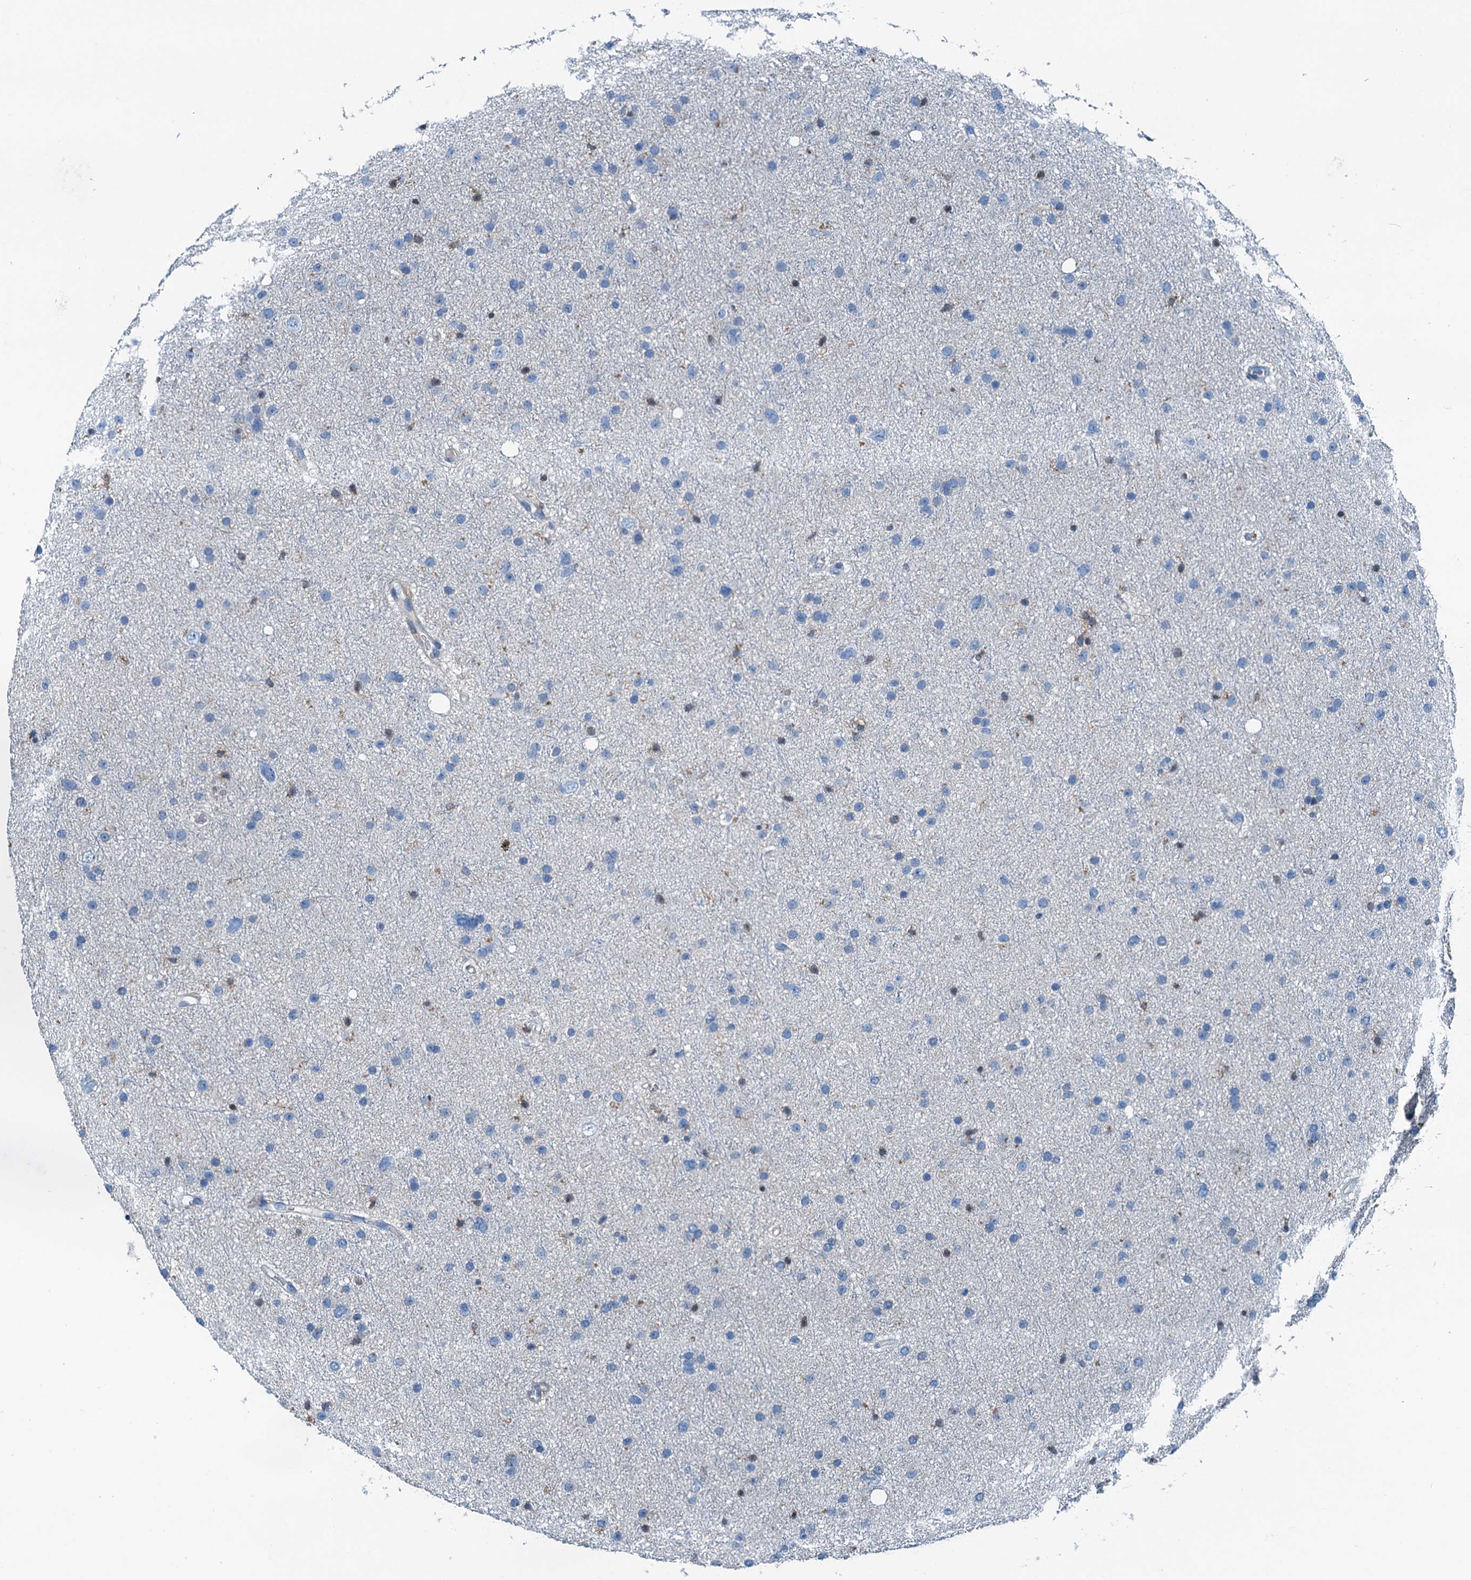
{"staining": {"intensity": "negative", "quantity": "none", "location": "none"}, "tissue": "glioma", "cell_type": "Tumor cells", "image_type": "cancer", "snomed": [{"axis": "morphology", "description": "Glioma, malignant, Low grade"}, {"axis": "topography", "description": "Cerebral cortex"}], "caption": "Histopathology image shows no protein expression in tumor cells of glioma tissue.", "gene": "RAB3IL1", "patient": {"sex": "female", "age": 39}}